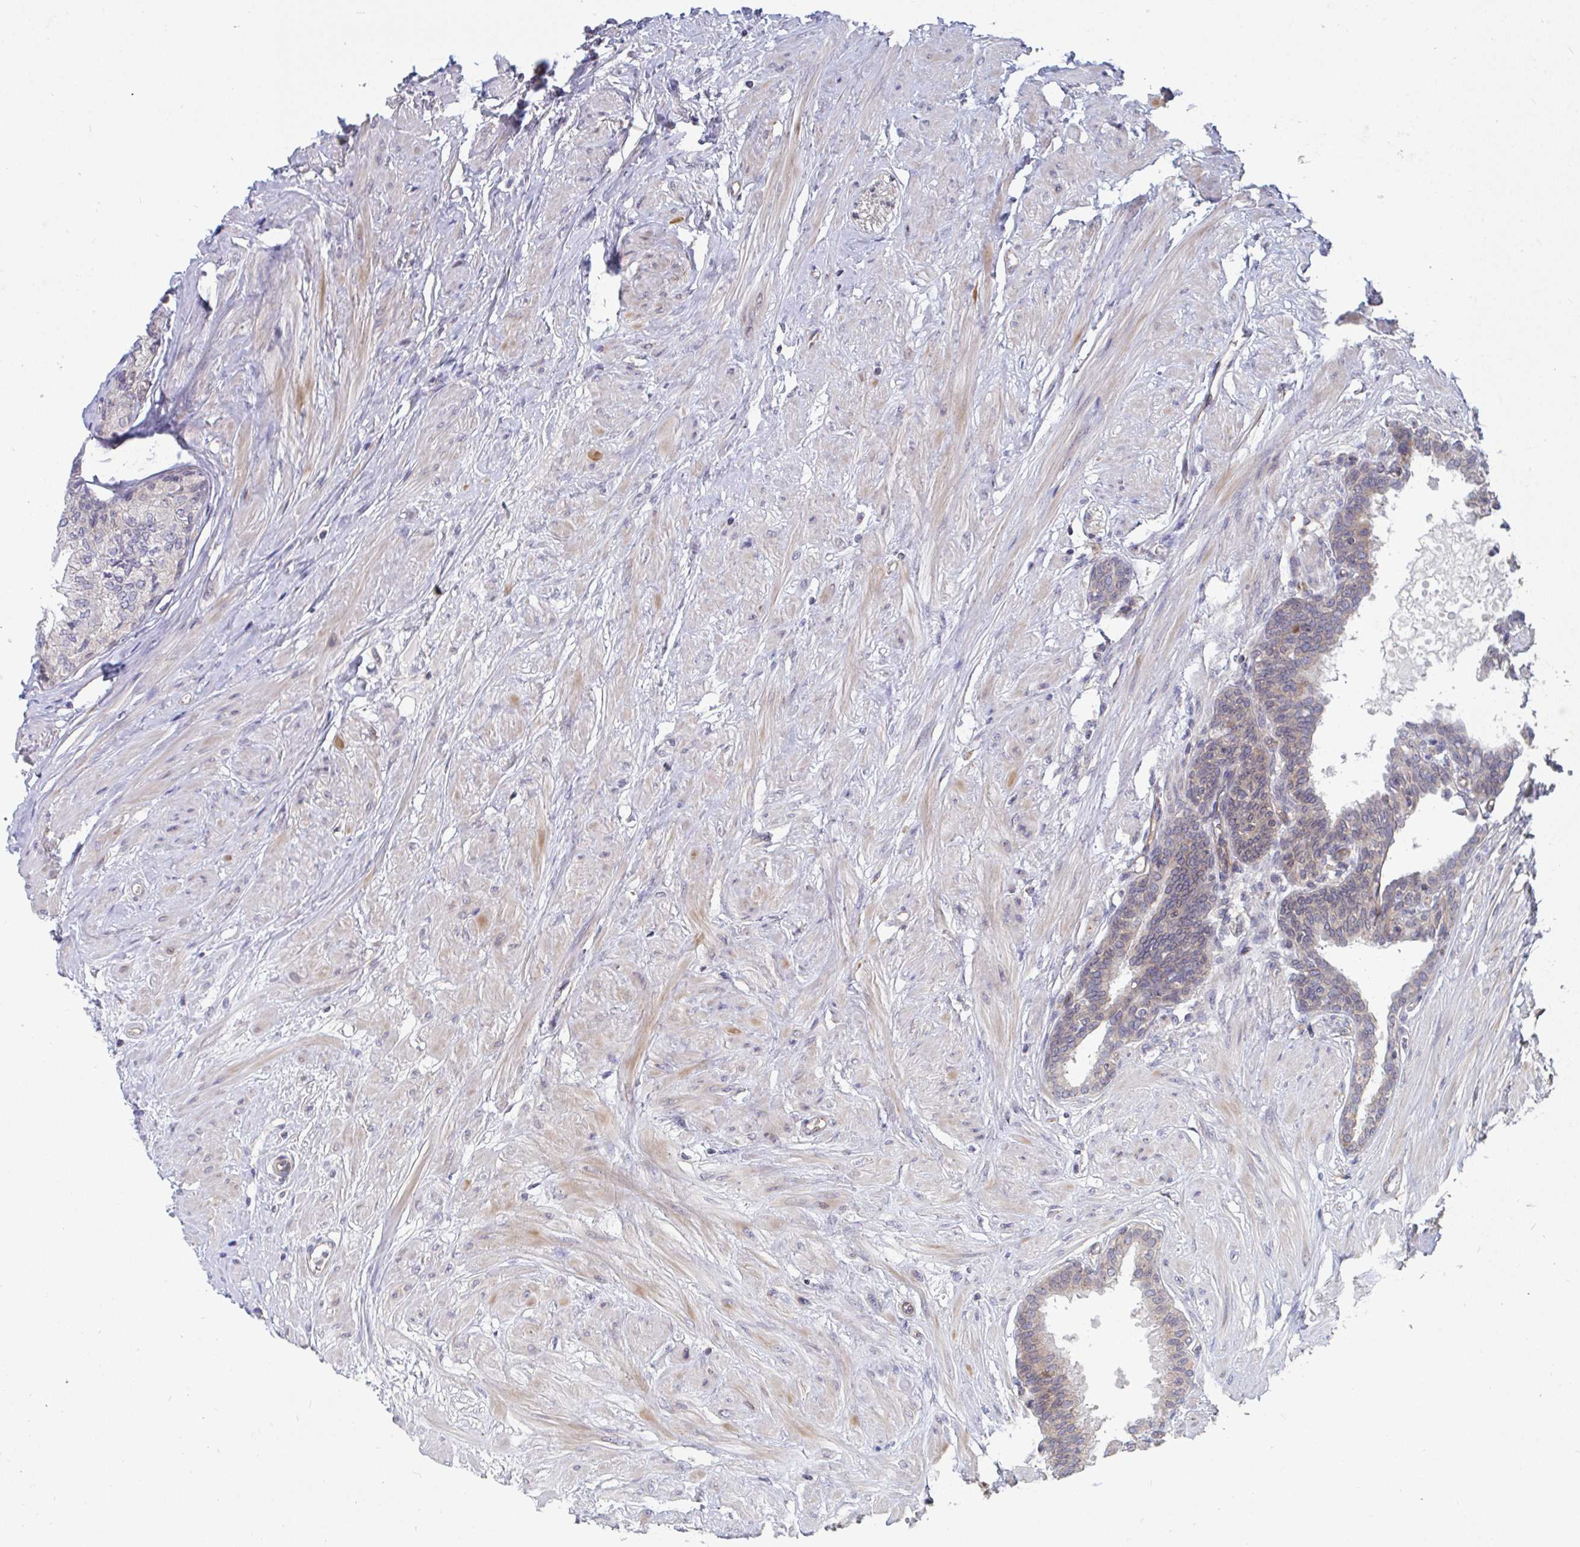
{"staining": {"intensity": "weak", "quantity": "25%-75%", "location": "cytoplasmic/membranous"}, "tissue": "seminal vesicle", "cell_type": "Glandular cells", "image_type": "normal", "snomed": [{"axis": "morphology", "description": "Normal tissue, NOS"}, {"axis": "topography", "description": "Prostate"}, {"axis": "topography", "description": "Seminal veicle"}], "caption": "A photomicrograph of seminal vesicle stained for a protein shows weak cytoplasmic/membranous brown staining in glandular cells.", "gene": "EIF1AD", "patient": {"sex": "male", "age": 60}}